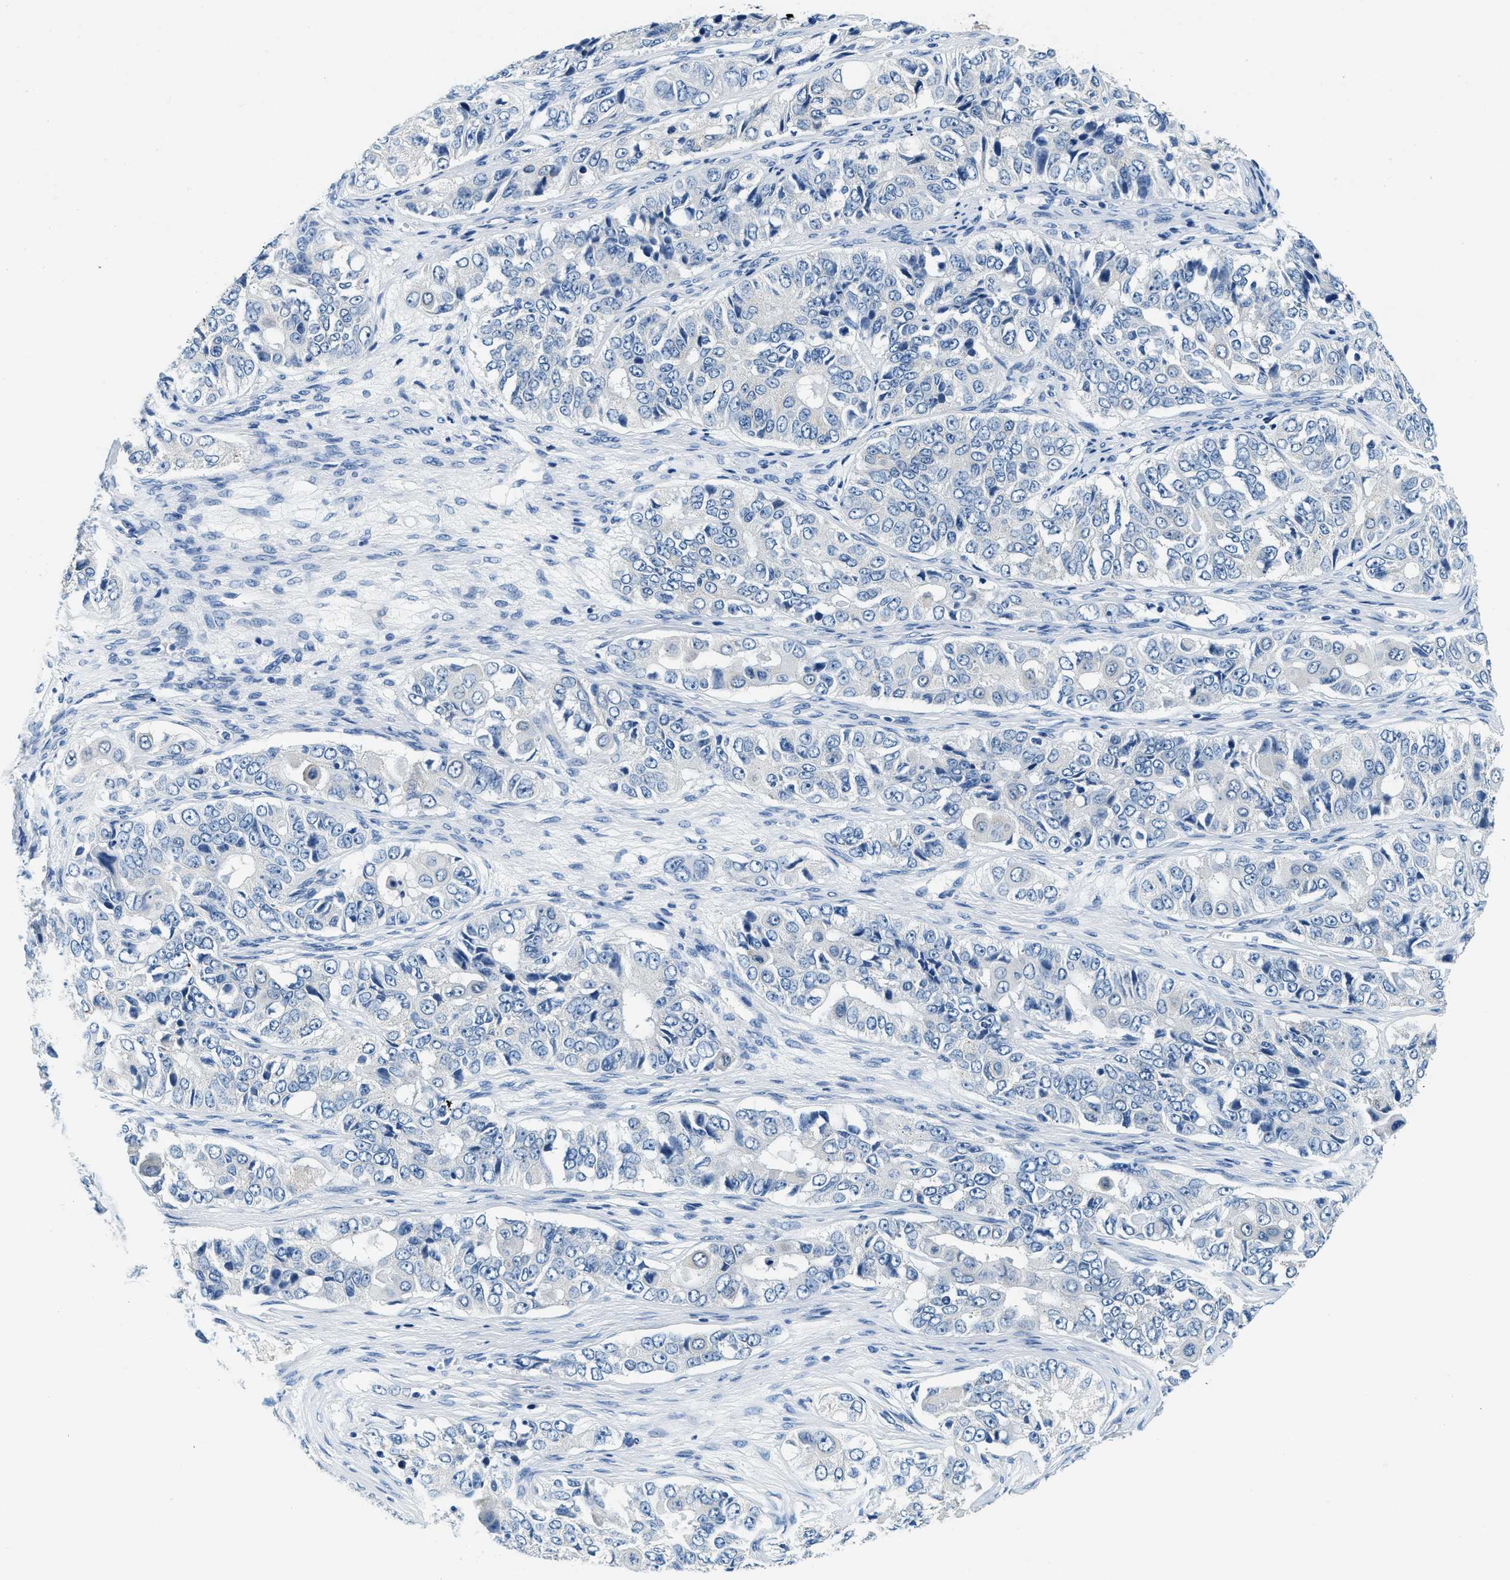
{"staining": {"intensity": "negative", "quantity": "none", "location": "none"}, "tissue": "ovarian cancer", "cell_type": "Tumor cells", "image_type": "cancer", "snomed": [{"axis": "morphology", "description": "Carcinoma, endometroid"}, {"axis": "topography", "description": "Ovary"}], "caption": "High magnification brightfield microscopy of endometroid carcinoma (ovarian) stained with DAB (brown) and counterstained with hematoxylin (blue): tumor cells show no significant staining. (Immunohistochemistry, brightfield microscopy, high magnification).", "gene": "UBAC2", "patient": {"sex": "female", "age": 51}}